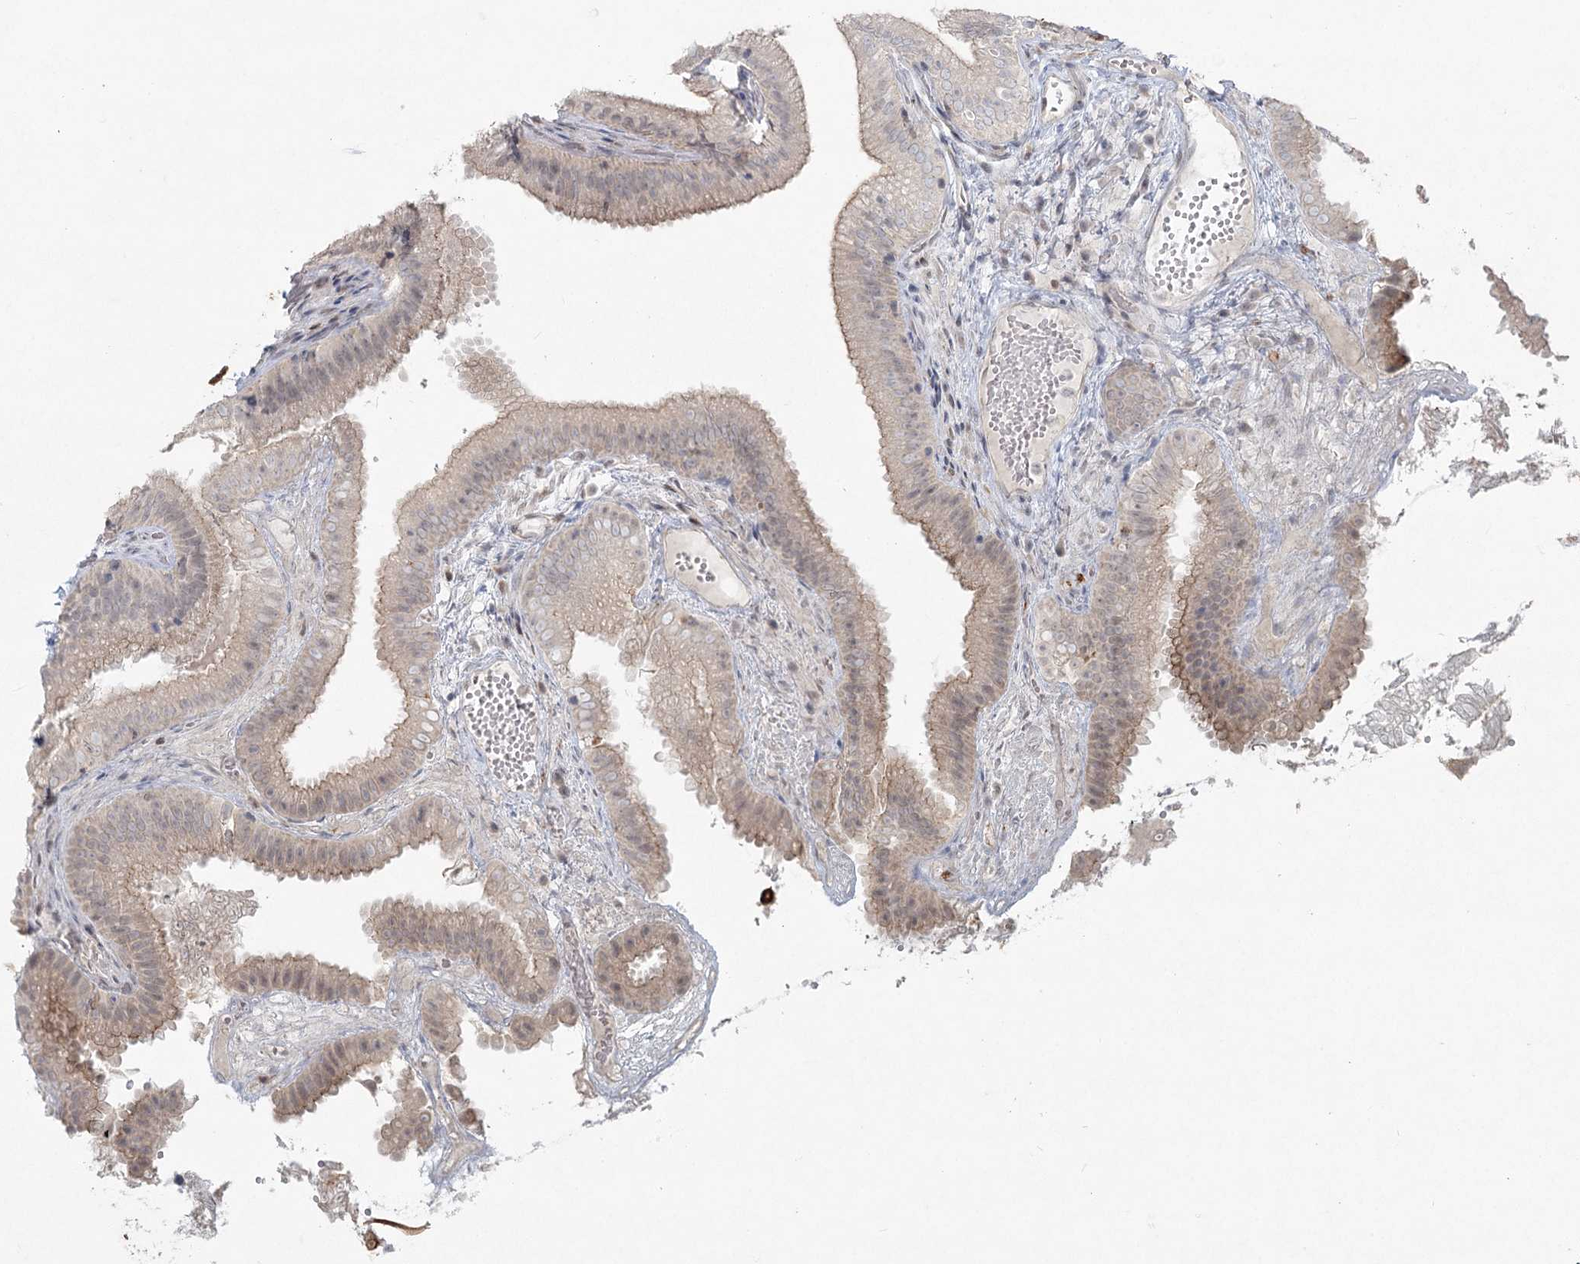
{"staining": {"intensity": "weak", "quantity": "<25%", "location": "cytoplasmic/membranous"}, "tissue": "gallbladder", "cell_type": "Glandular cells", "image_type": "normal", "snomed": [{"axis": "morphology", "description": "Normal tissue, NOS"}, {"axis": "topography", "description": "Gallbladder"}], "caption": "Immunohistochemistry image of benign human gallbladder stained for a protein (brown), which shows no expression in glandular cells. (DAB IHC, high magnification).", "gene": "LRP2BP", "patient": {"sex": "female", "age": 30}}